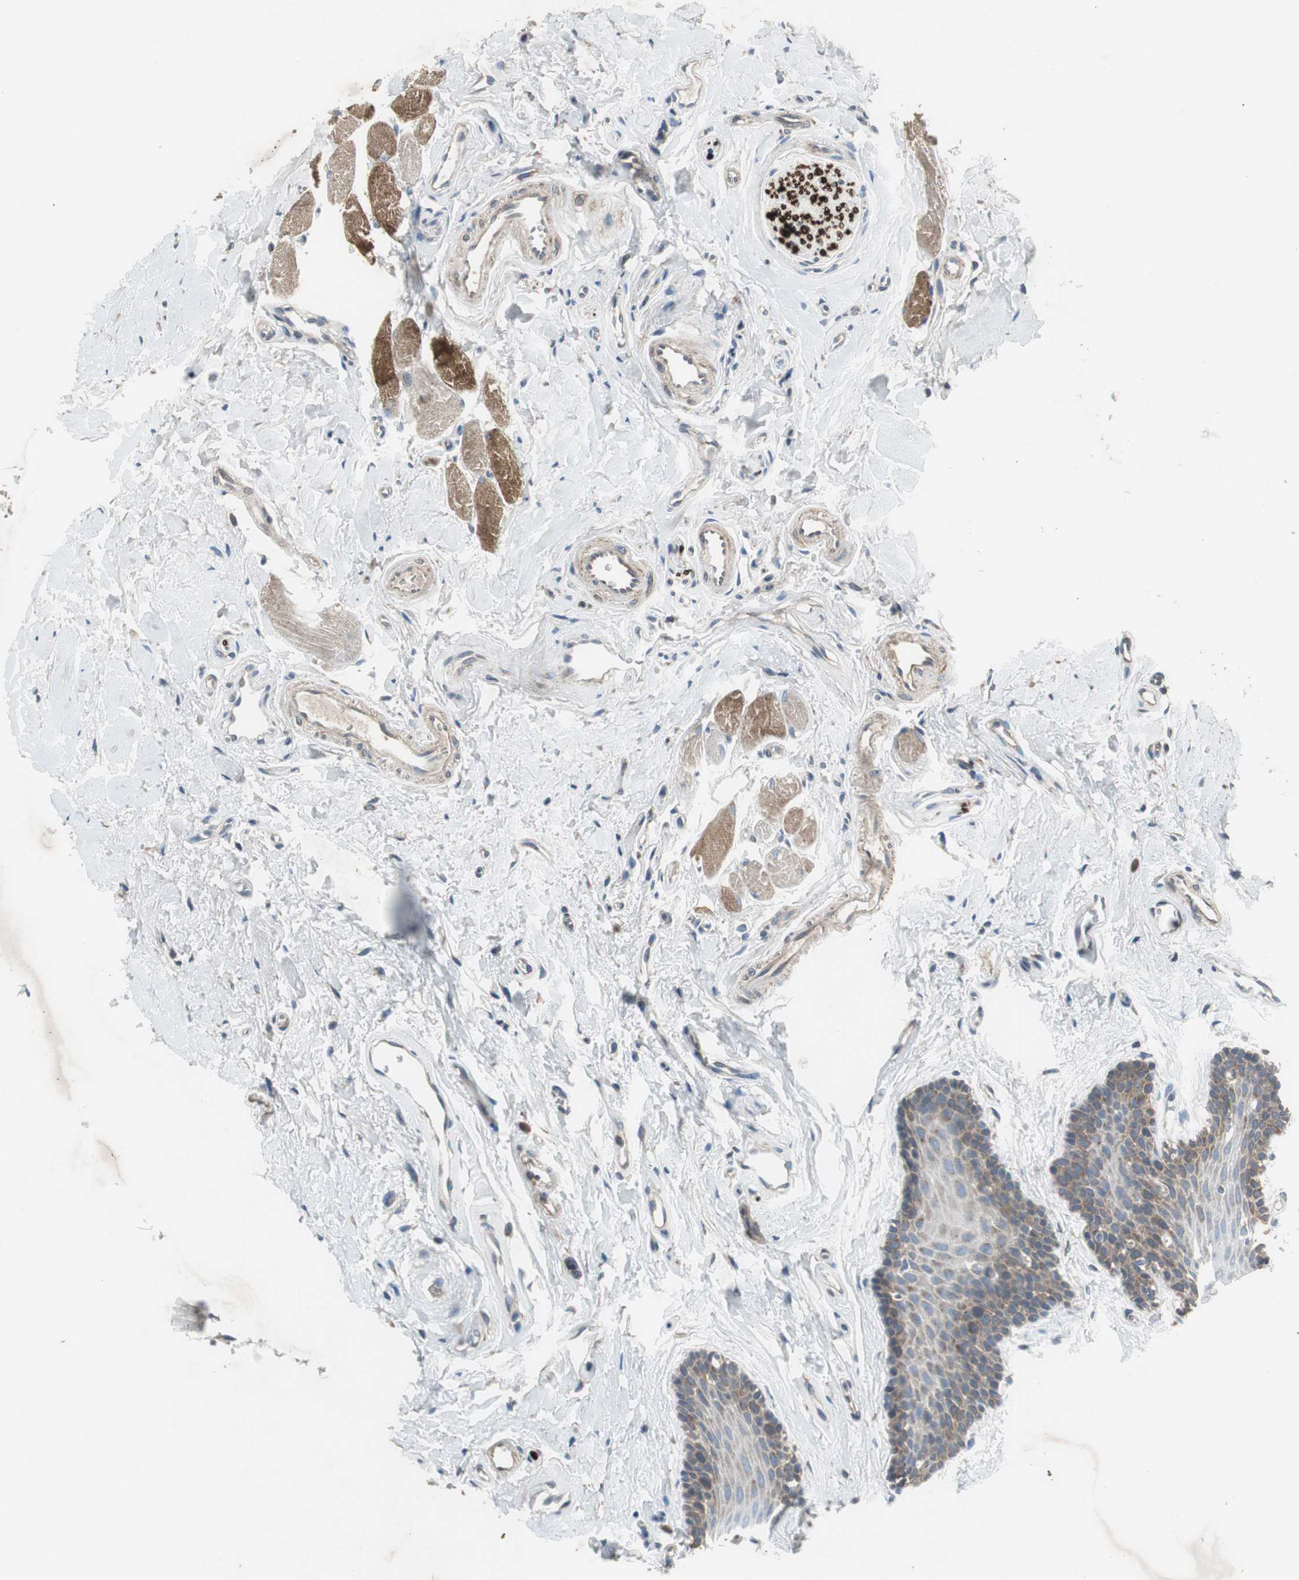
{"staining": {"intensity": "moderate", "quantity": "<25%", "location": "cytoplasmic/membranous"}, "tissue": "oral mucosa", "cell_type": "Squamous epithelial cells", "image_type": "normal", "snomed": [{"axis": "morphology", "description": "Normal tissue, NOS"}, {"axis": "topography", "description": "Oral tissue"}], "caption": "An immunohistochemistry photomicrograph of normal tissue is shown. Protein staining in brown labels moderate cytoplasmic/membranous positivity in oral mucosa within squamous epithelial cells.", "gene": "PI4KB", "patient": {"sex": "male", "age": 62}}